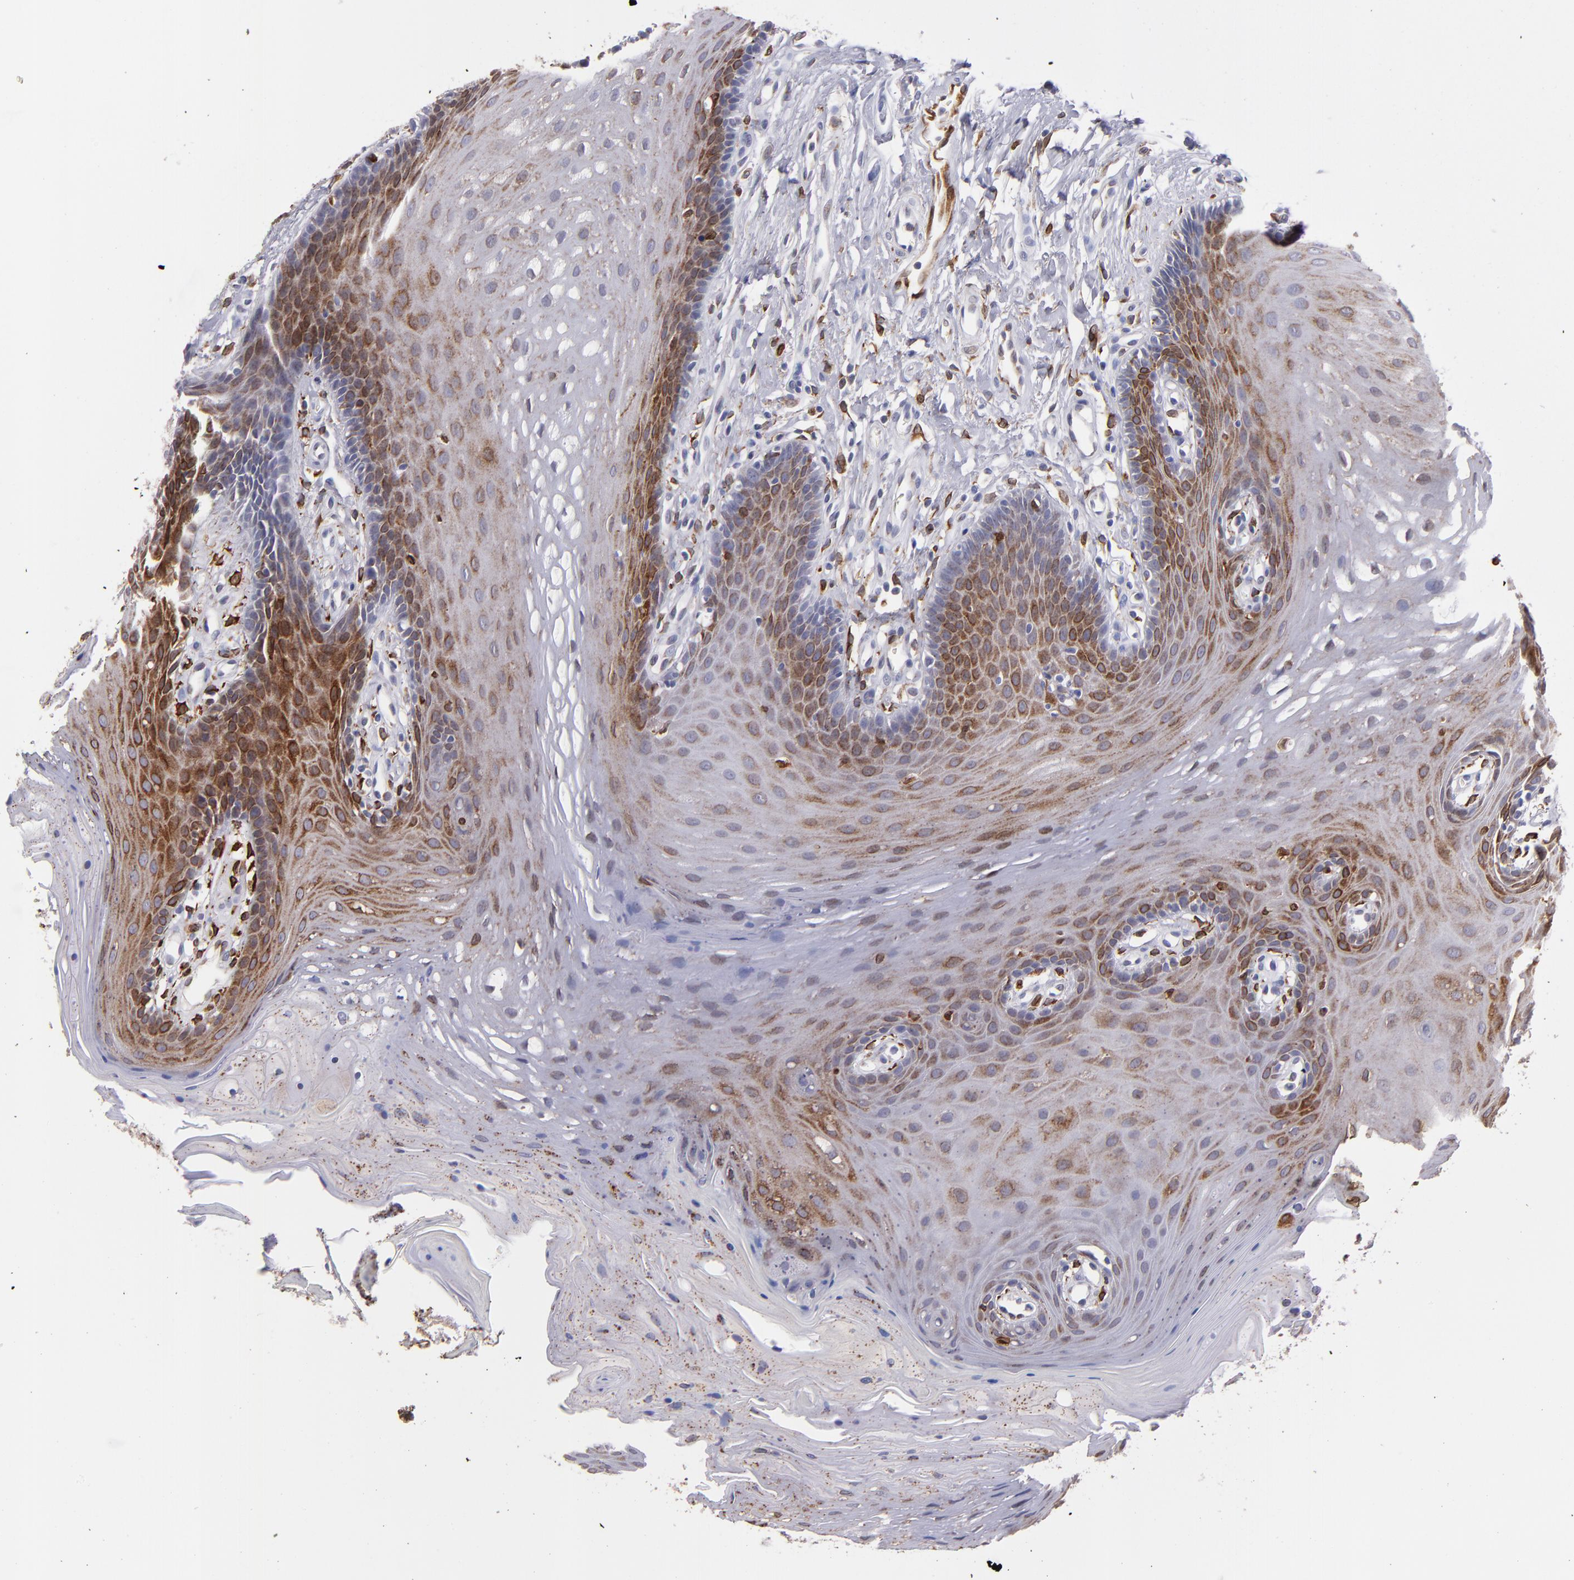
{"staining": {"intensity": "strong", "quantity": "25%-75%", "location": "cytoplasmic/membranous"}, "tissue": "oral mucosa", "cell_type": "Squamous epithelial cells", "image_type": "normal", "snomed": [{"axis": "morphology", "description": "Normal tissue, NOS"}, {"axis": "topography", "description": "Oral tissue"}], "caption": "An IHC image of unremarkable tissue is shown. Protein staining in brown shows strong cytoplasmic/membranous positivity in oral mucosa within squamous epithelial cells.", "gene": "PTGS1", "patient": {"sex": "male", "age": 62}}